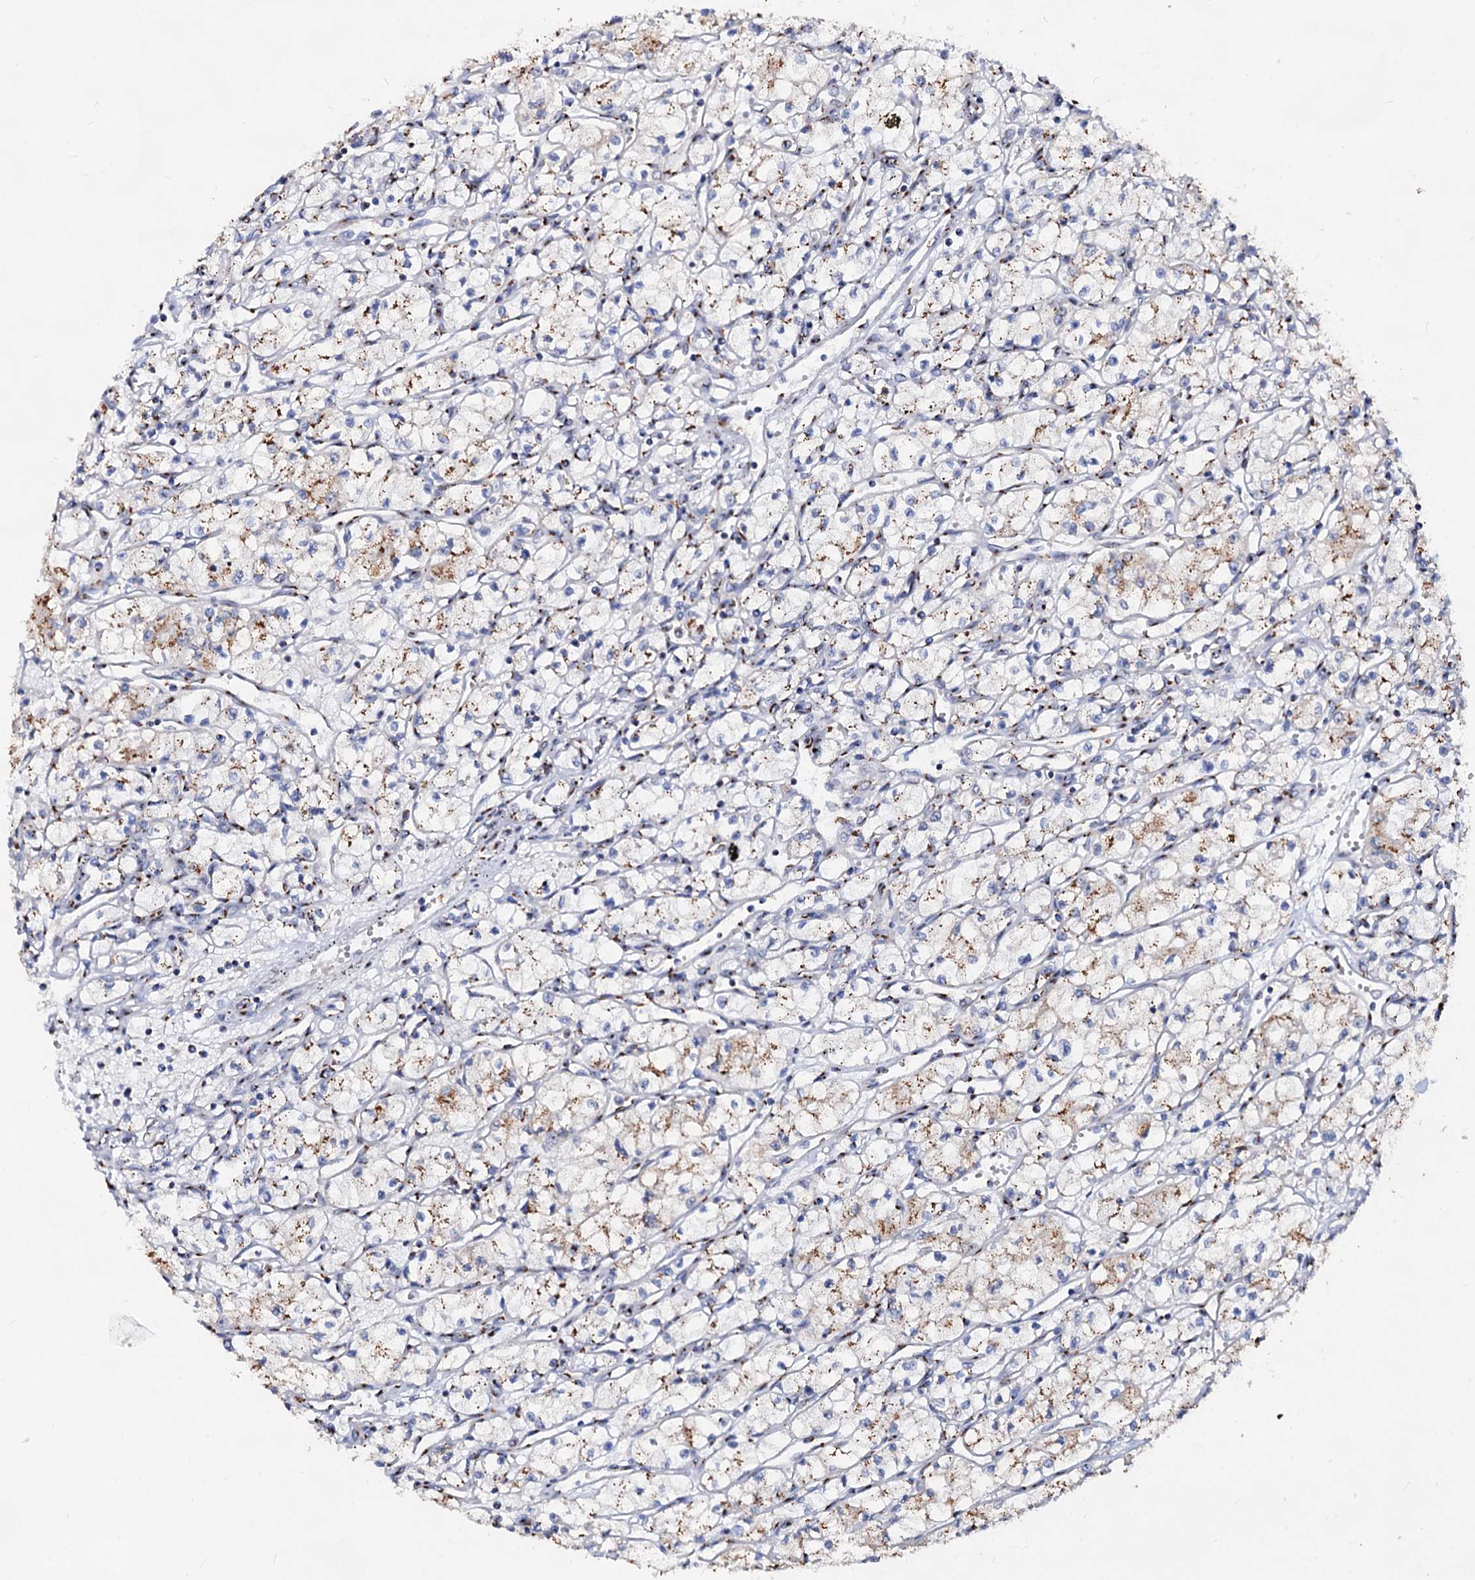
{"staining": {"intensity": "moderate", "quantity": "25%-75%", "location": "cytoplasmic/membranous"}, "tissue": "renal cancer", "cell_type": "Tumor cells", "image_type": "cancer", "snomed": [{"axis": "morphology", "description": "Adenocarcinoma, NOS"}, {"axis": "topography", "description": "Kidney"}], "caption": "Moderate cytoplasmic/membranous staining is present in about 25%-75% of tumor cells in adenocarcinoma (renal).", "gene": "TM9SF3", "patient": {"sex": "male", "age": 59}}